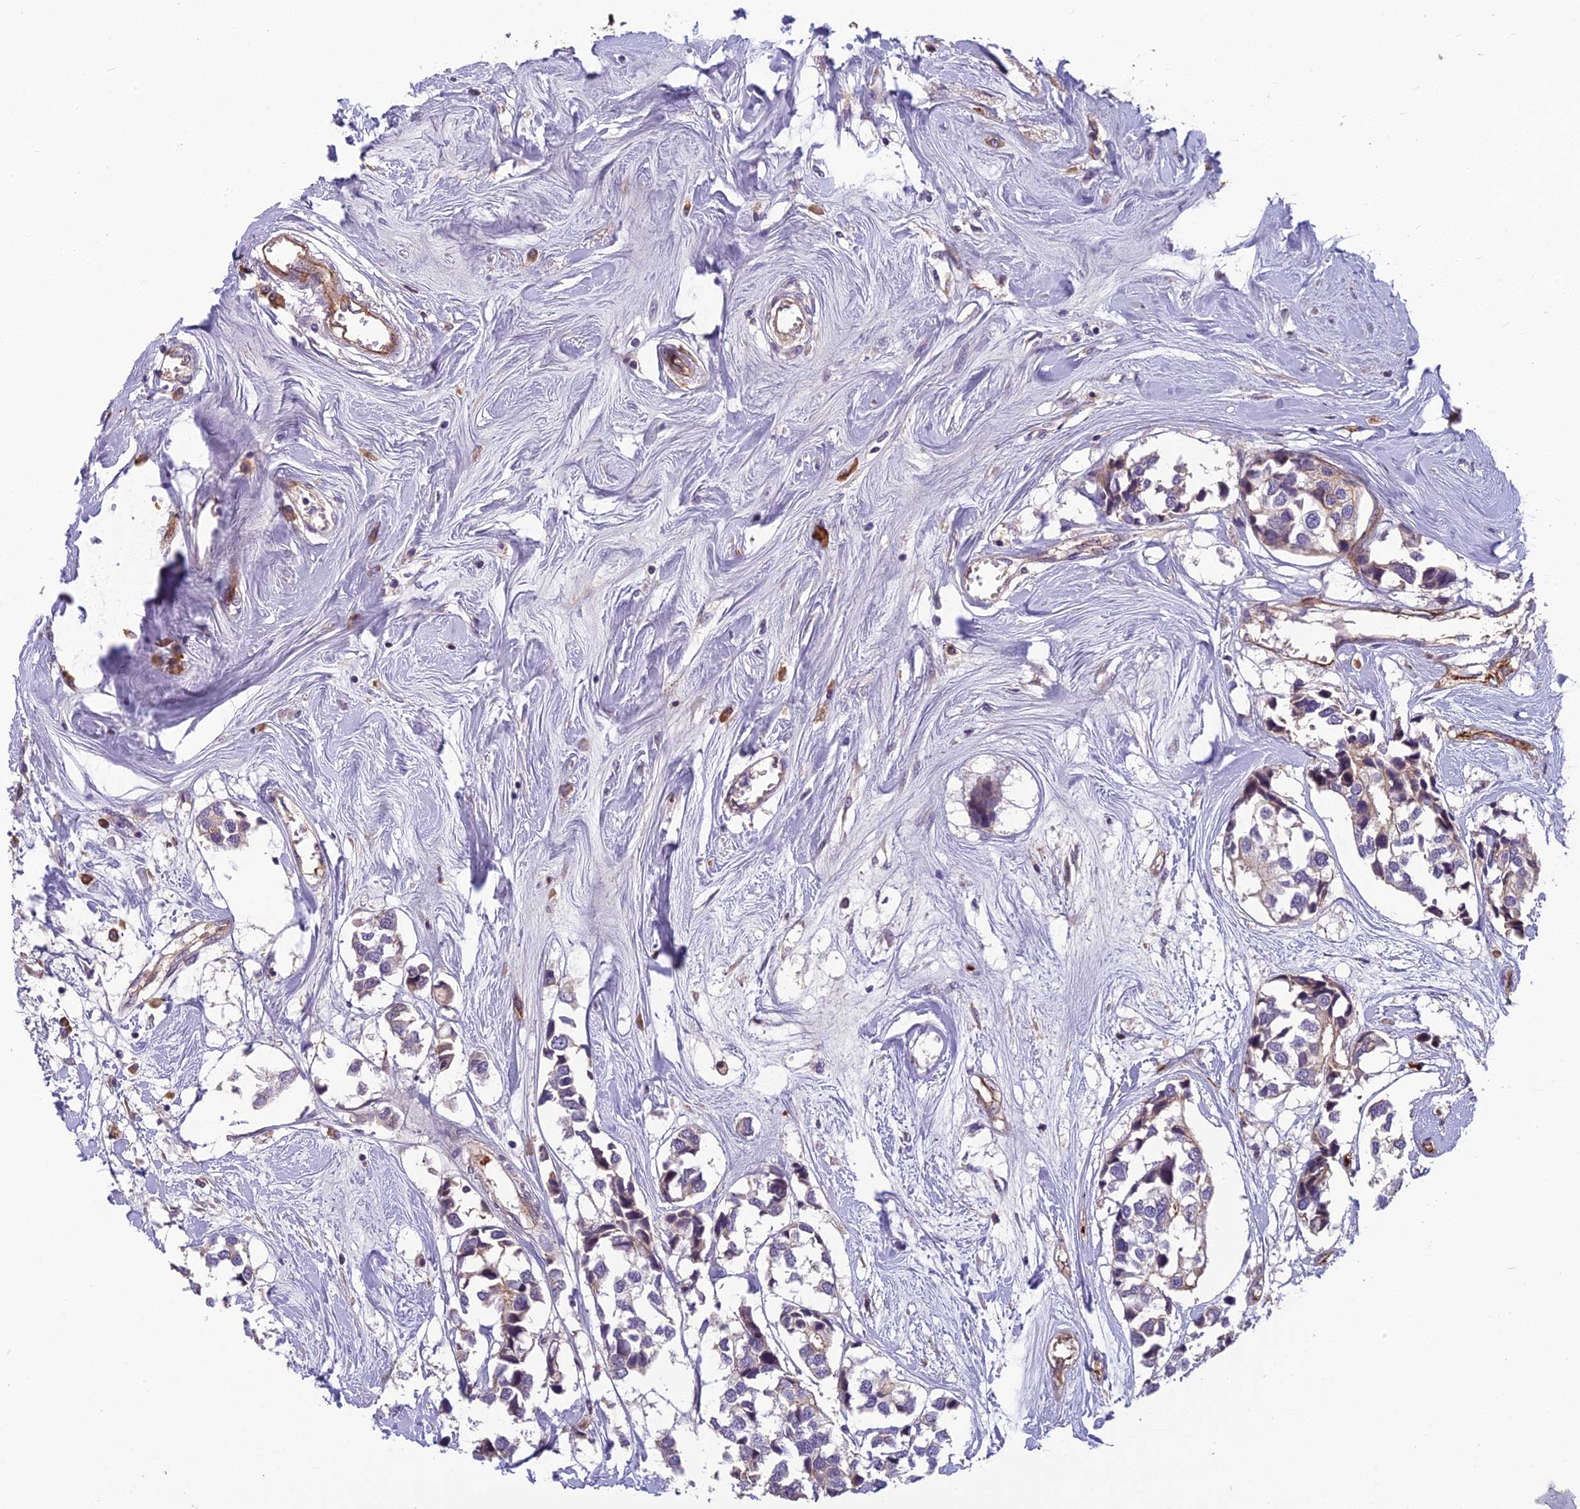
{"staining": {"intensity": "weak", "quantity": "<25%", "location": "cytoplasmic/membranous"}, "tissue": "breast cancer", "cell_type": "Tumor cells", "image_type": "cancer", "snomed": [{"axis": "morphology", "description": "Duct carcinoma"}, {"axis": "topography", "description": "Breast"}], "caption": "This is an IHC histopathology image of breast infiltrating ductal carcinoma. There is no positivity in tumor cells.", "gene": "TSPAN15", "patient": {"sex": "female", "age": 83}}